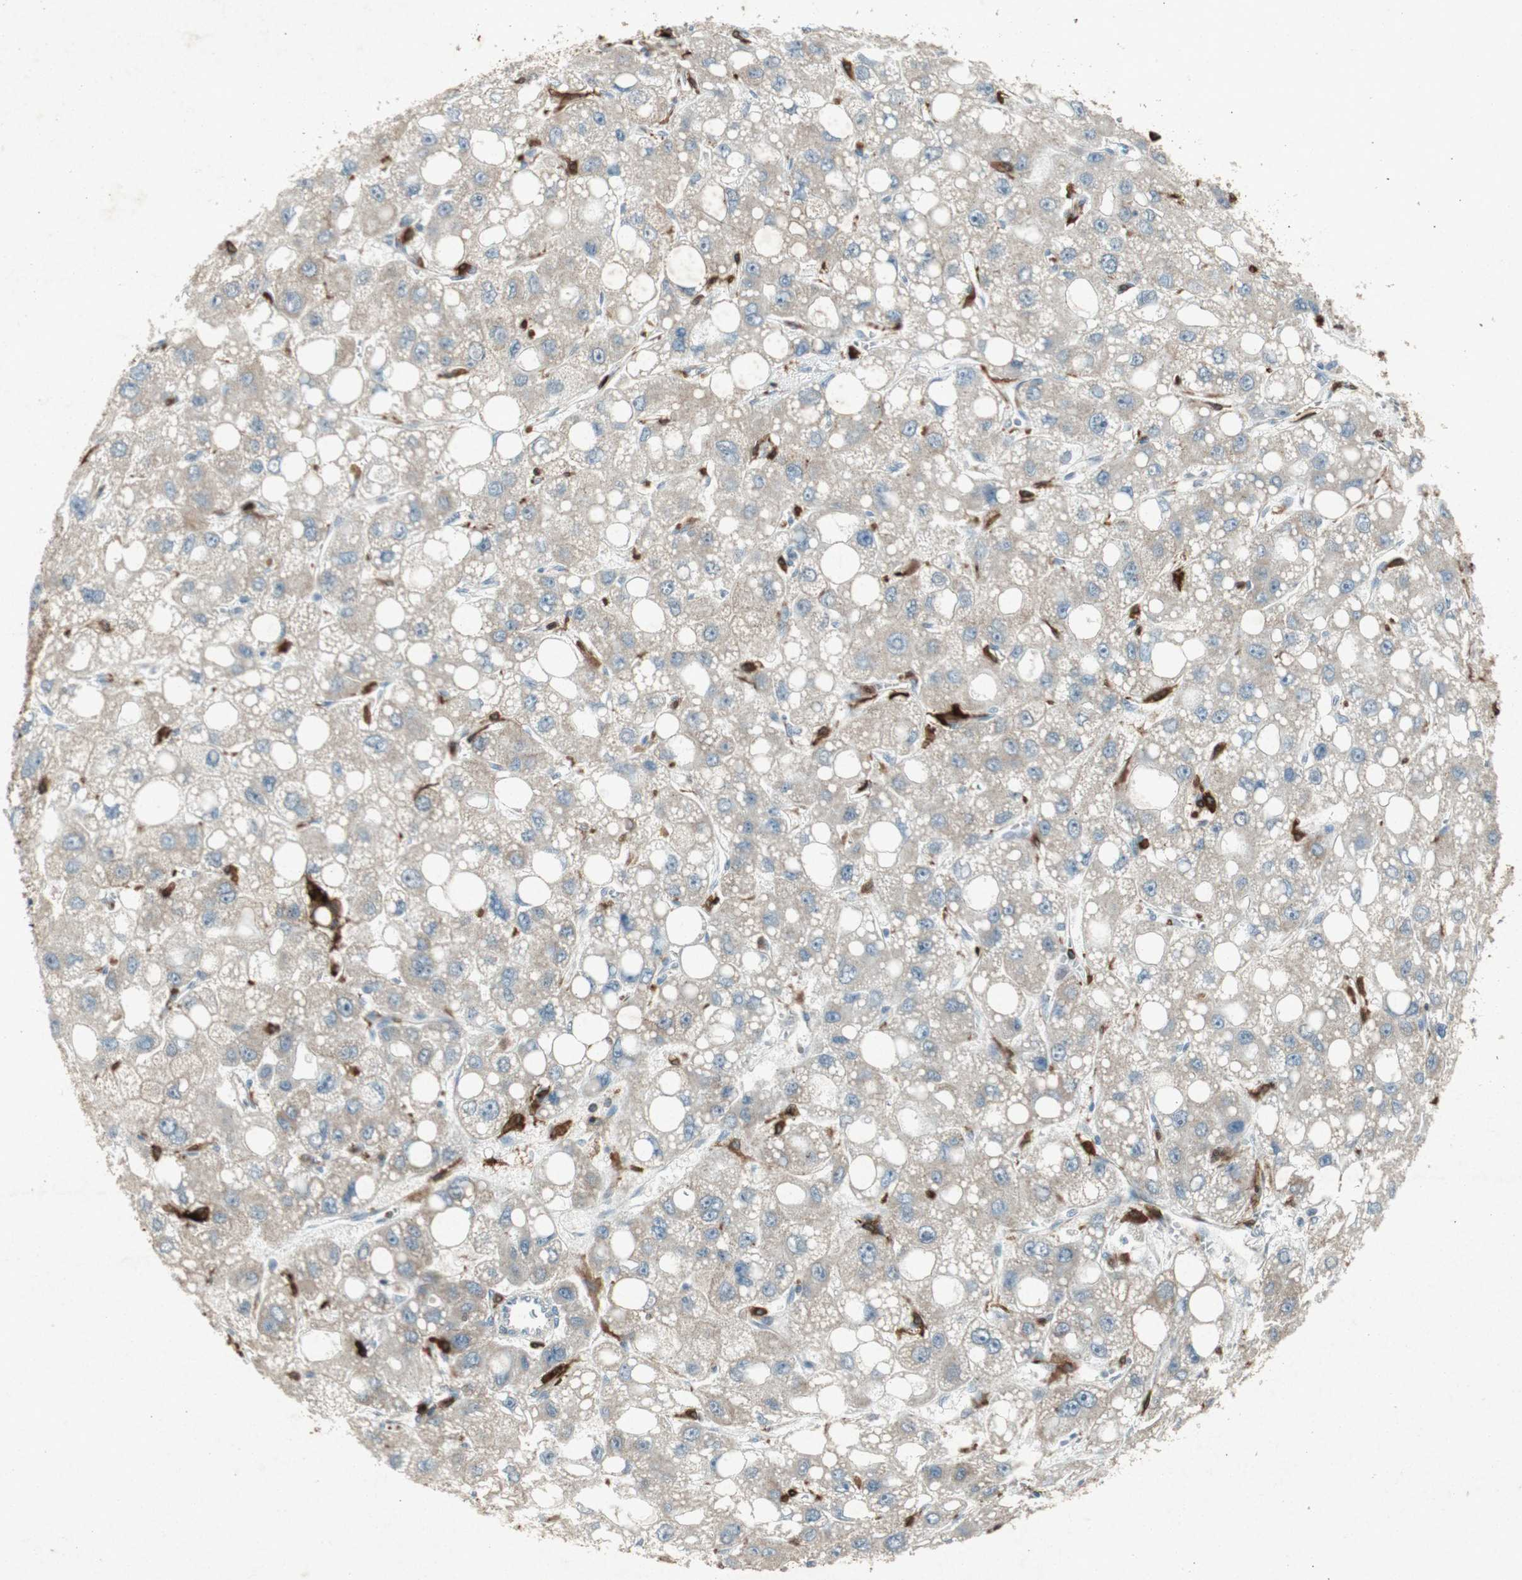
{"staining": {"intensity": "weak", "quantity": "25%-75%", "location": "cytoplasmic/membranous"}, "tissue": "liver cancer", "cell_type": "Tumor cells", "image_type": "cancer", "snomed": [{"axis": "morphology", "description": "Carcinoma, Hepatocellular, NOS"}, {"axis": "topography", "description": "Liver"}], "caption": "High-power microscopy captured an immunohistochemistry (IHC) photomicrograph of liver cancer (hepatocellular carcinoma), revealing weak cytoplasmic/membranous expression in about 25%-75% of tumor cells. The protein of interest is stained brown, and the nuclei are stained in blue (DAB IHC with brightfield microscopy, high magnification).", "gene": "TYROBP", "patient": {"sex": "male", "age": 55}}